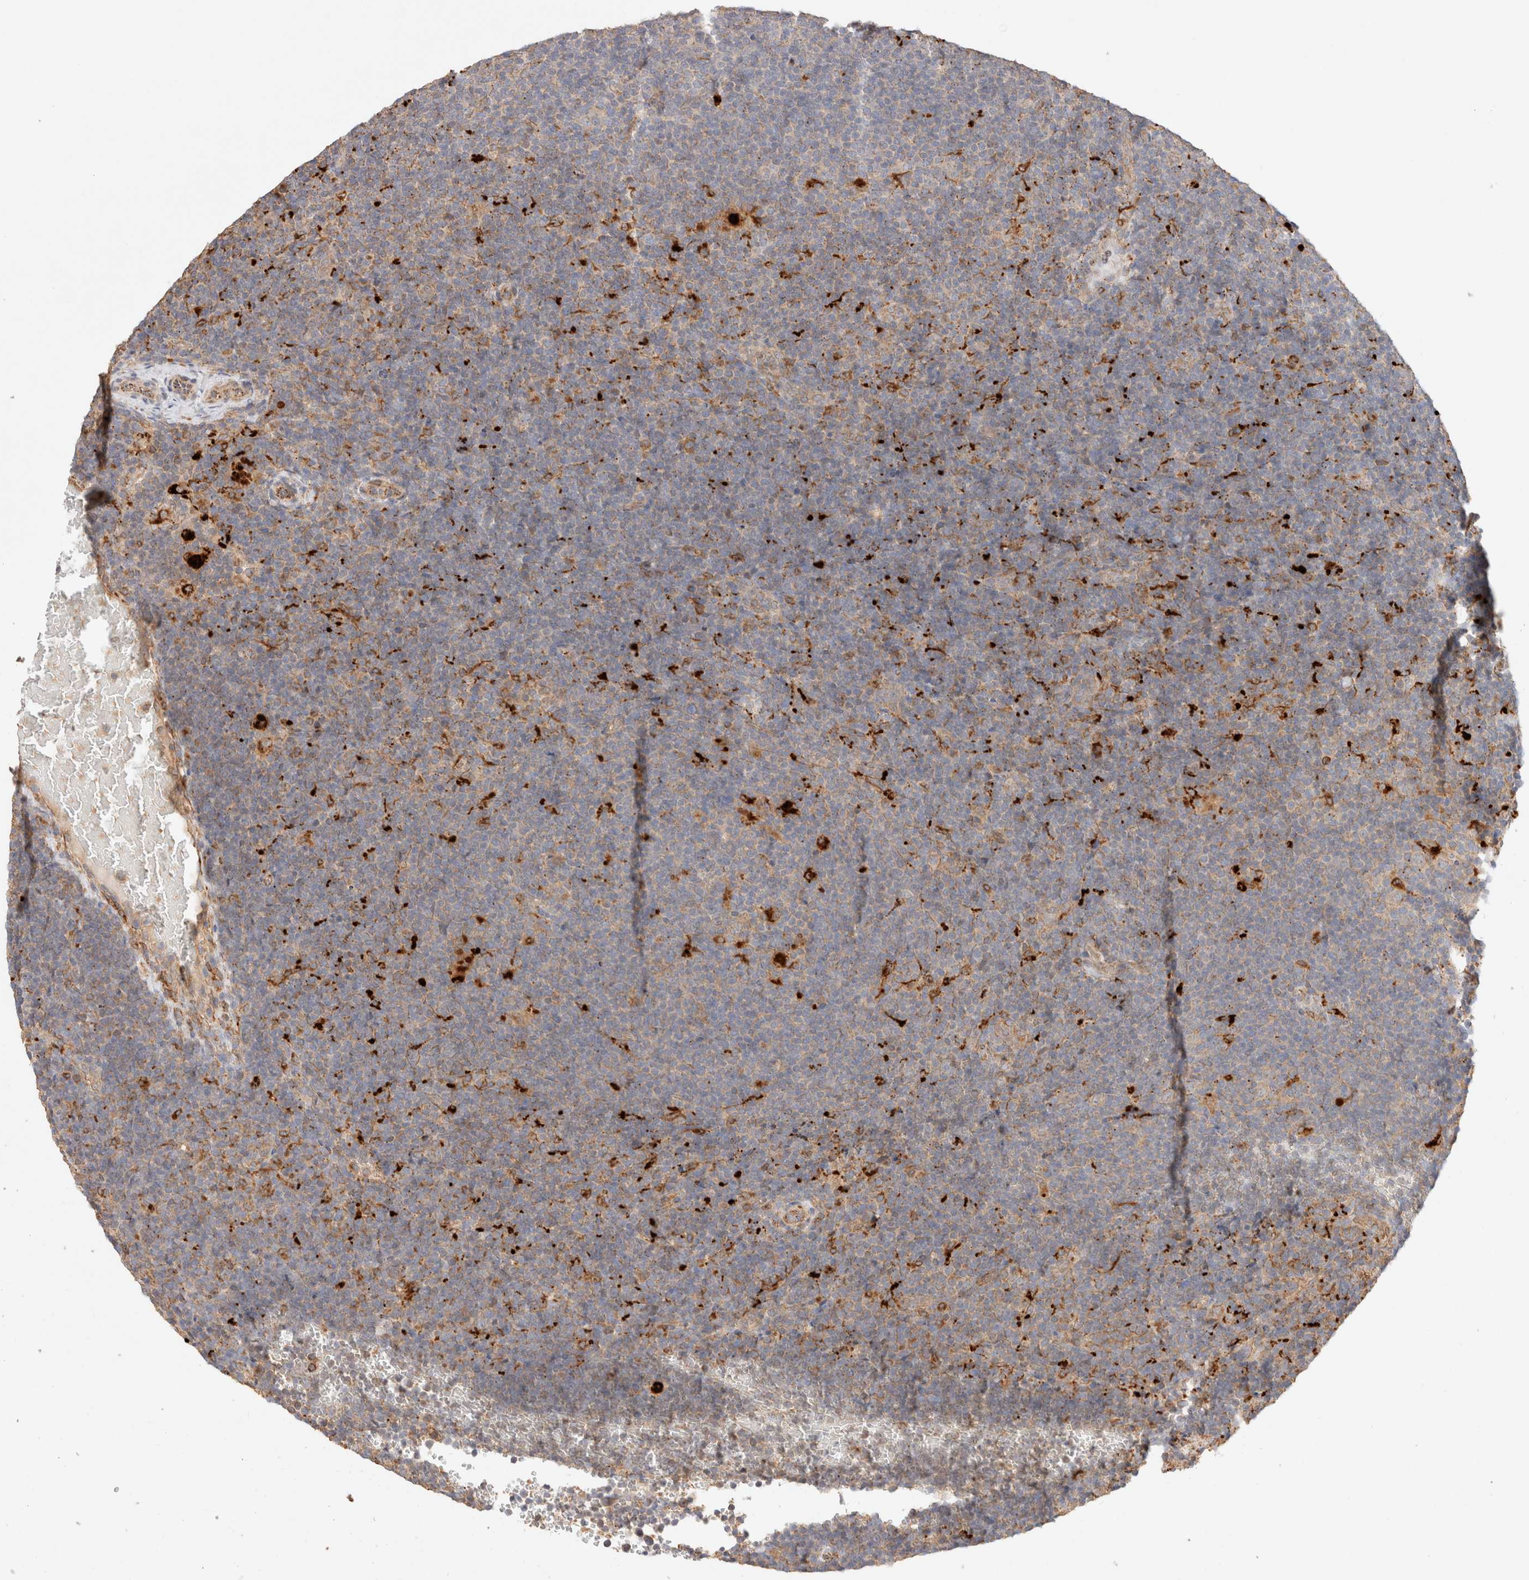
{"staining": {"intensity": "weak", "quantity": "<25%", "location": "cytoplasmic/membranous"}, "tissue": "lymphoma", "cell_type": "Tumor cells", "image_type": "cancer", "snomed": [{"axis": "morphology", "description": "Hodgkin's disease, NOS"}, {"axis": "topography", "description": "Lymph node"}], "caption": "Tumor cells are negative for protein expression in human lymphoma.", "gene": "RABEPK", "patient": {"sex": "female", "age": 57}}